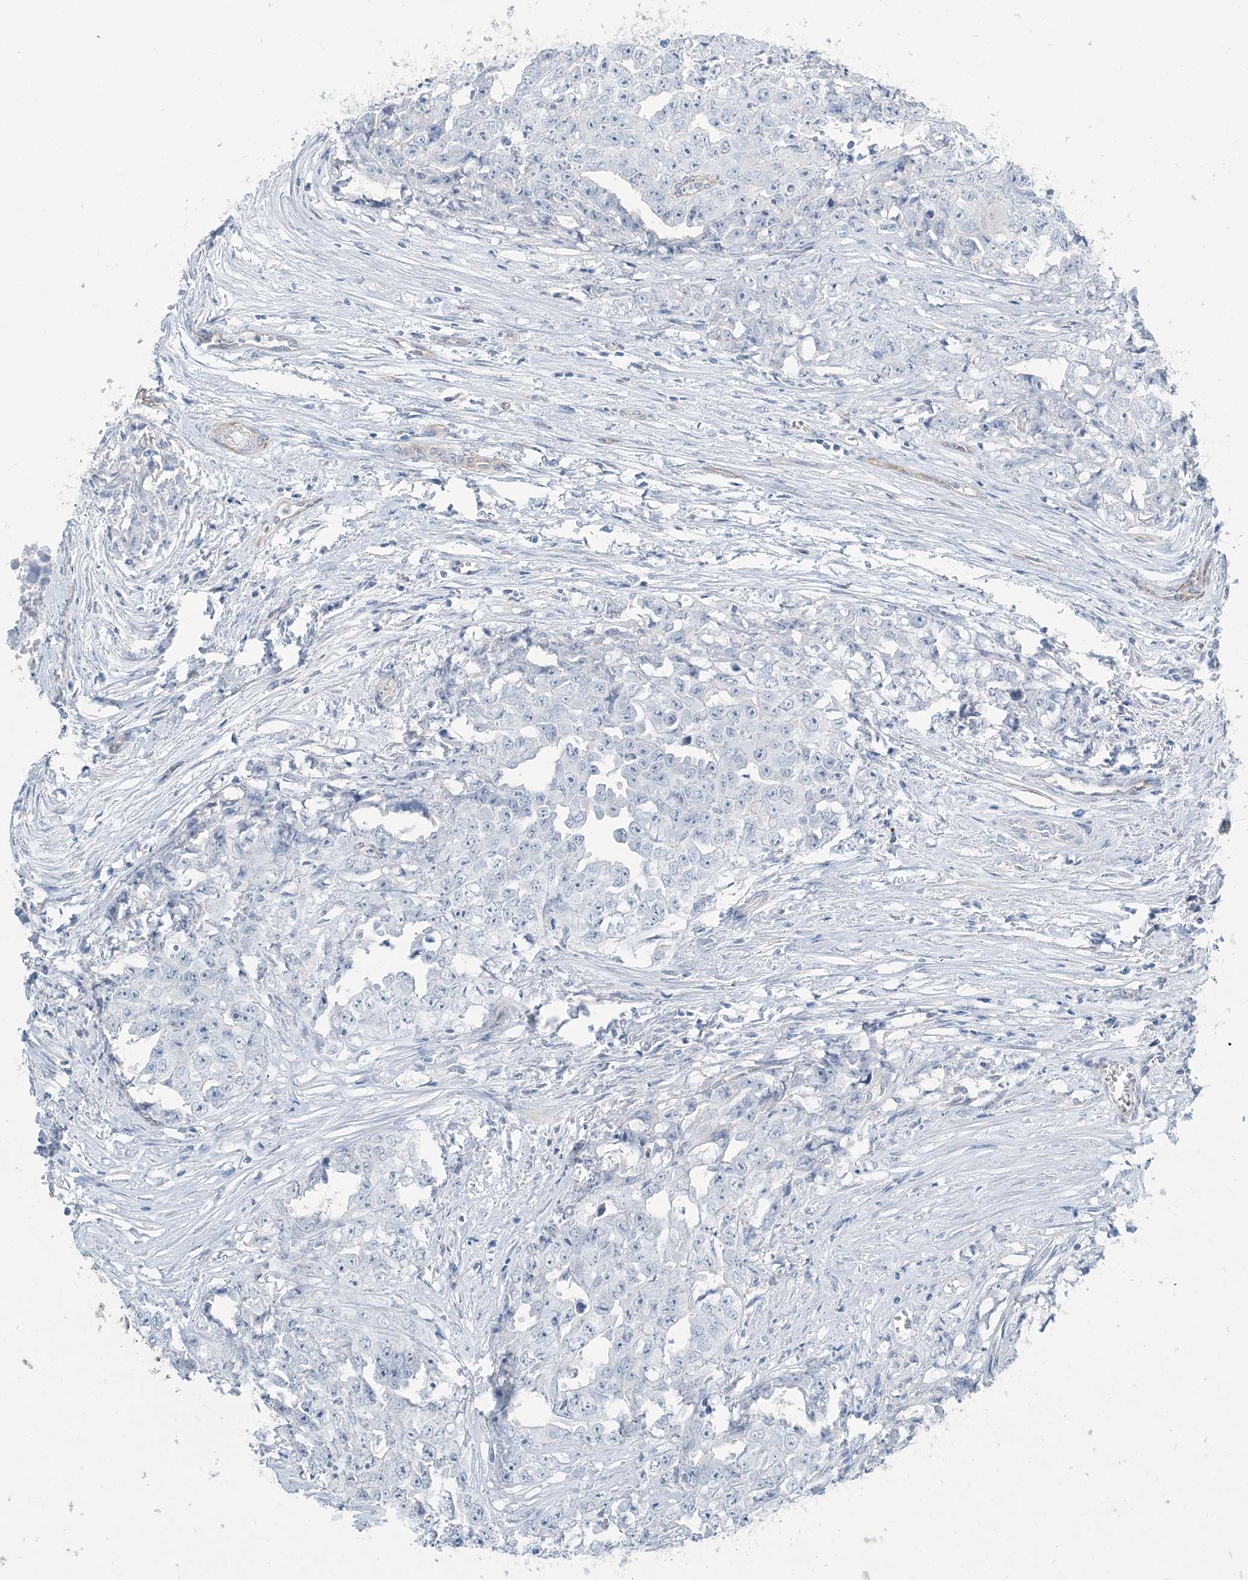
{"staining": {"intensity": "negative", "quantity": "none", "location": "none"}, "tissue": "testis cancer", "cell_type": "Tumor cells", "image_type": "cancer", "snomed": [{"axis": "morphology", "description": "Seminoma, NOS"}, {"axis": "morphology", "description": "Carcinoma, Embryonal, NOS"}, {"axis": "topography", "description": "Testis"}], "caption": "Immunohistochemical staining of human testis cancer (embryonal carcinoma) reveals no significant positivity in tumor cells.", "gene": "PGM5", "patient": {"sex": "male", "age": 43}}